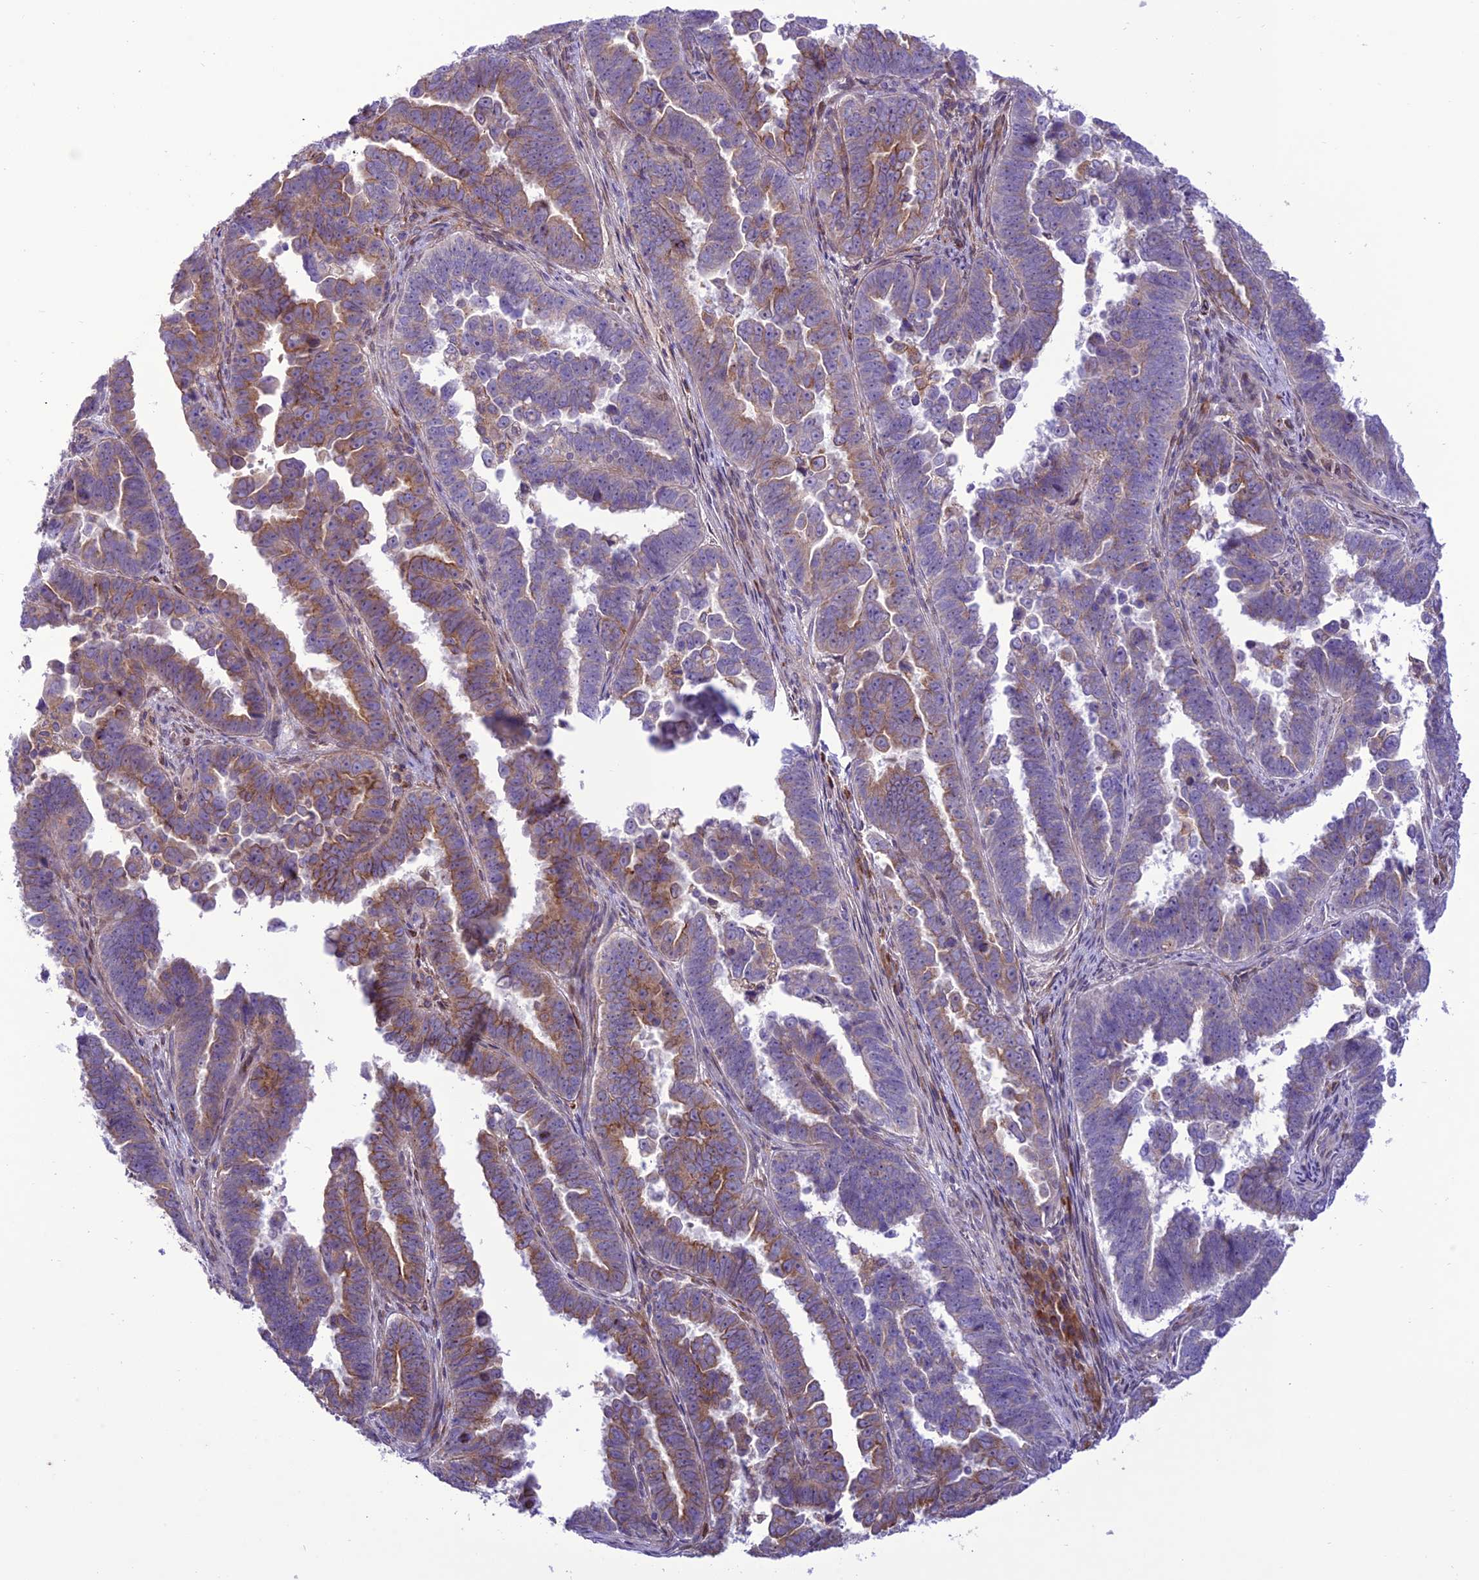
{"staining": {"intensity": "moderate", "quantity": "25%-75%", "location": "cytoplasmic/membranous"}, "tissue": "endometrial cancer", "cell_type": "Tumor cells", "image_type": "cancer", "snomed": [{"axis": "morphology", "description": "Adenocarcinoma, NOS"}, {"axis": "topography", "description": "Endometrium"}], "caption": "Immunohistochemical staining of human endometrial cancer displays medium levels of moderate cytoplasmic/membranous protein expression in approximately 25%-75% of tumor cells.", "gene": "JMY", "patient": {"sex": "female", "age": 75}}